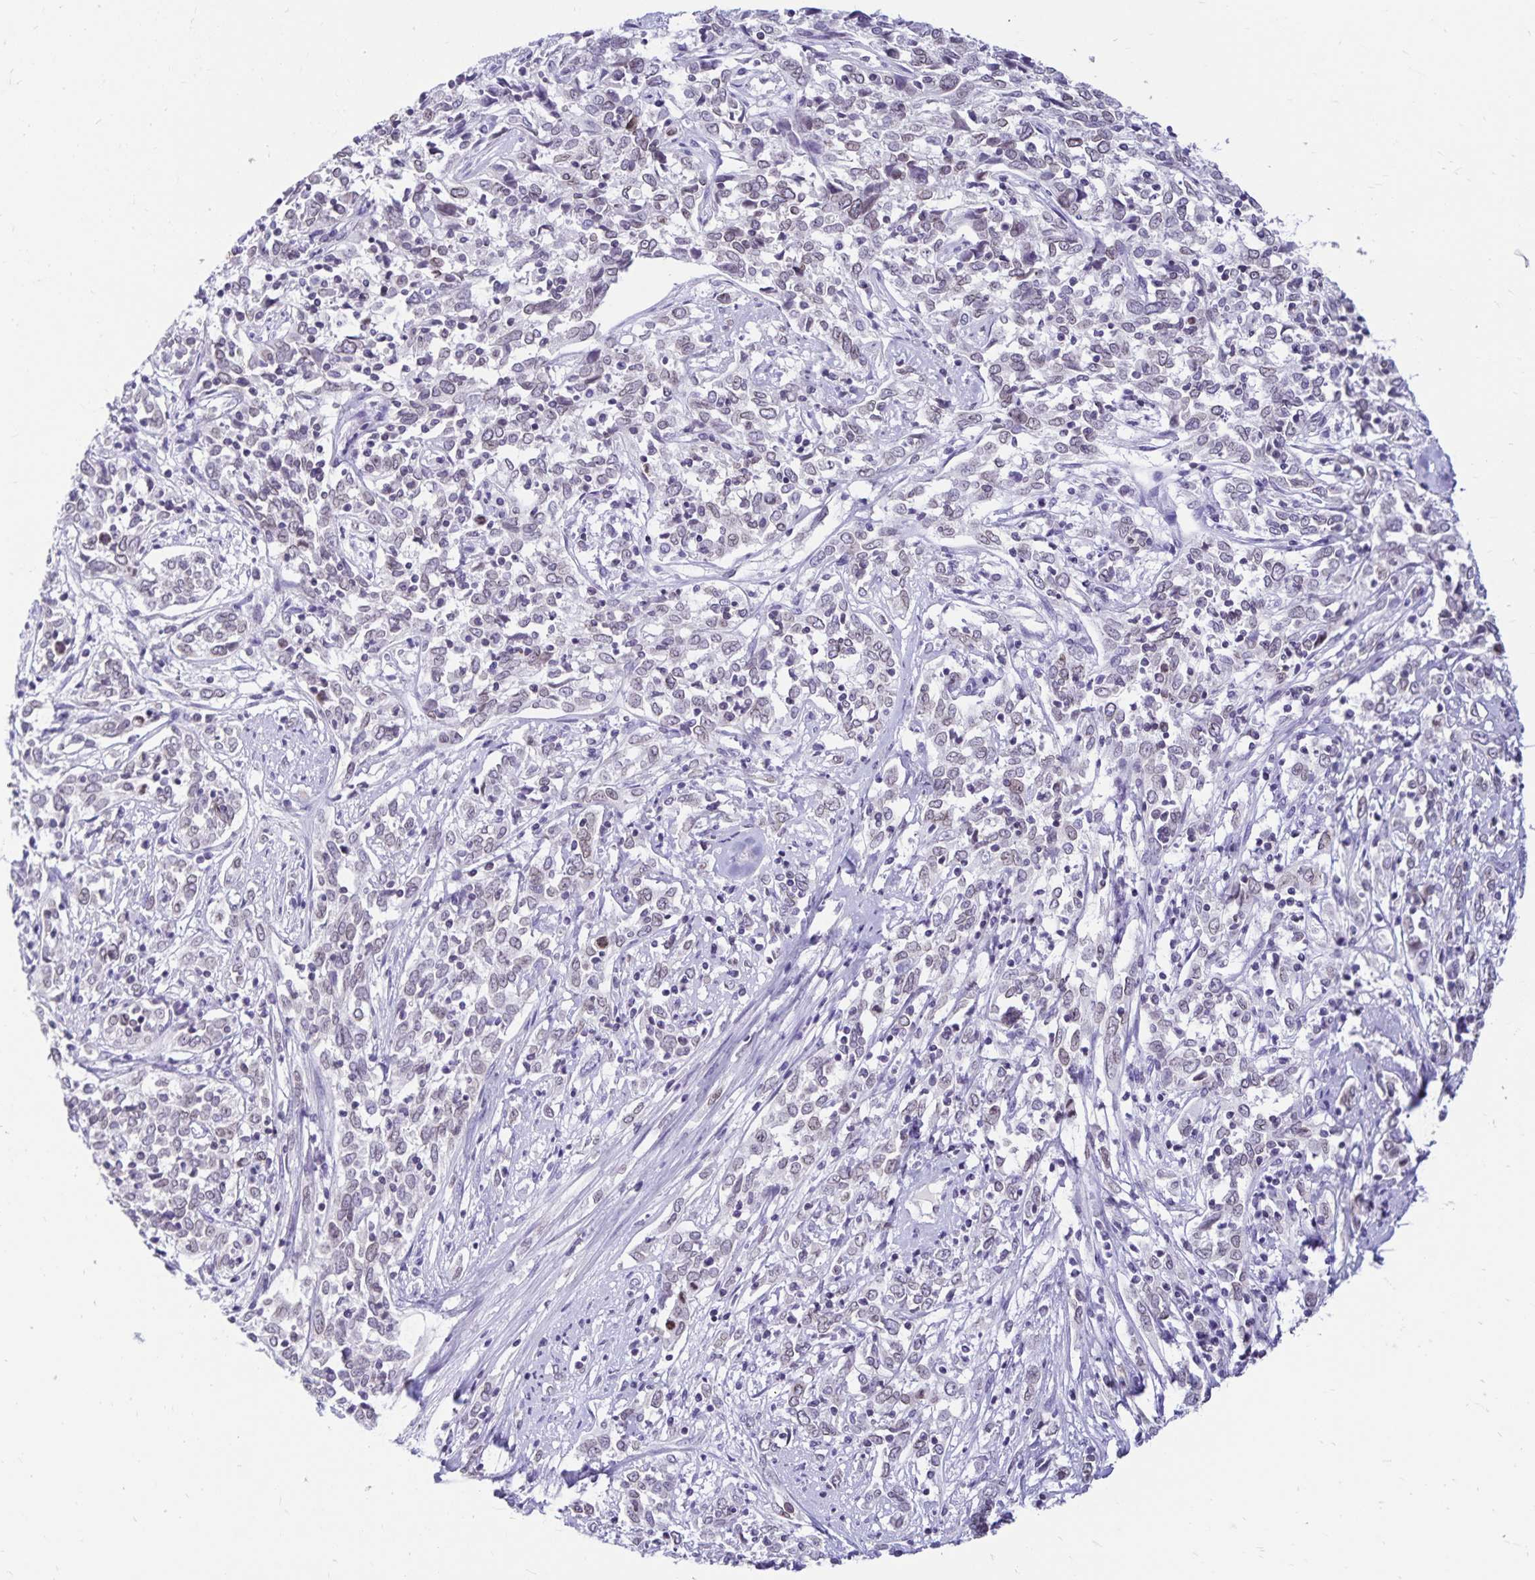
{"staining": {"intensity": "negative", "quantity": "none", "location": "none"}, "tissue": "cervical cancer", "cell_type": "Tumor cells", "image_type": "cancer", "snomed": [{"axis": "morphology", "description": "Adenocarcinoma, NOS"}, {"axis": "topography", "description": "Cervix"}], "caption": "The image reveals no significant positivity in tumor cells of cervical adenocarcinoma. (DAB (3,3'-diaminobenzidine) immunohistochemistry (IHC) visualized using brightfield microscopy, high magnification).", "gene": "FAM166C", "patient": {"sex": "female", "age": 40}}